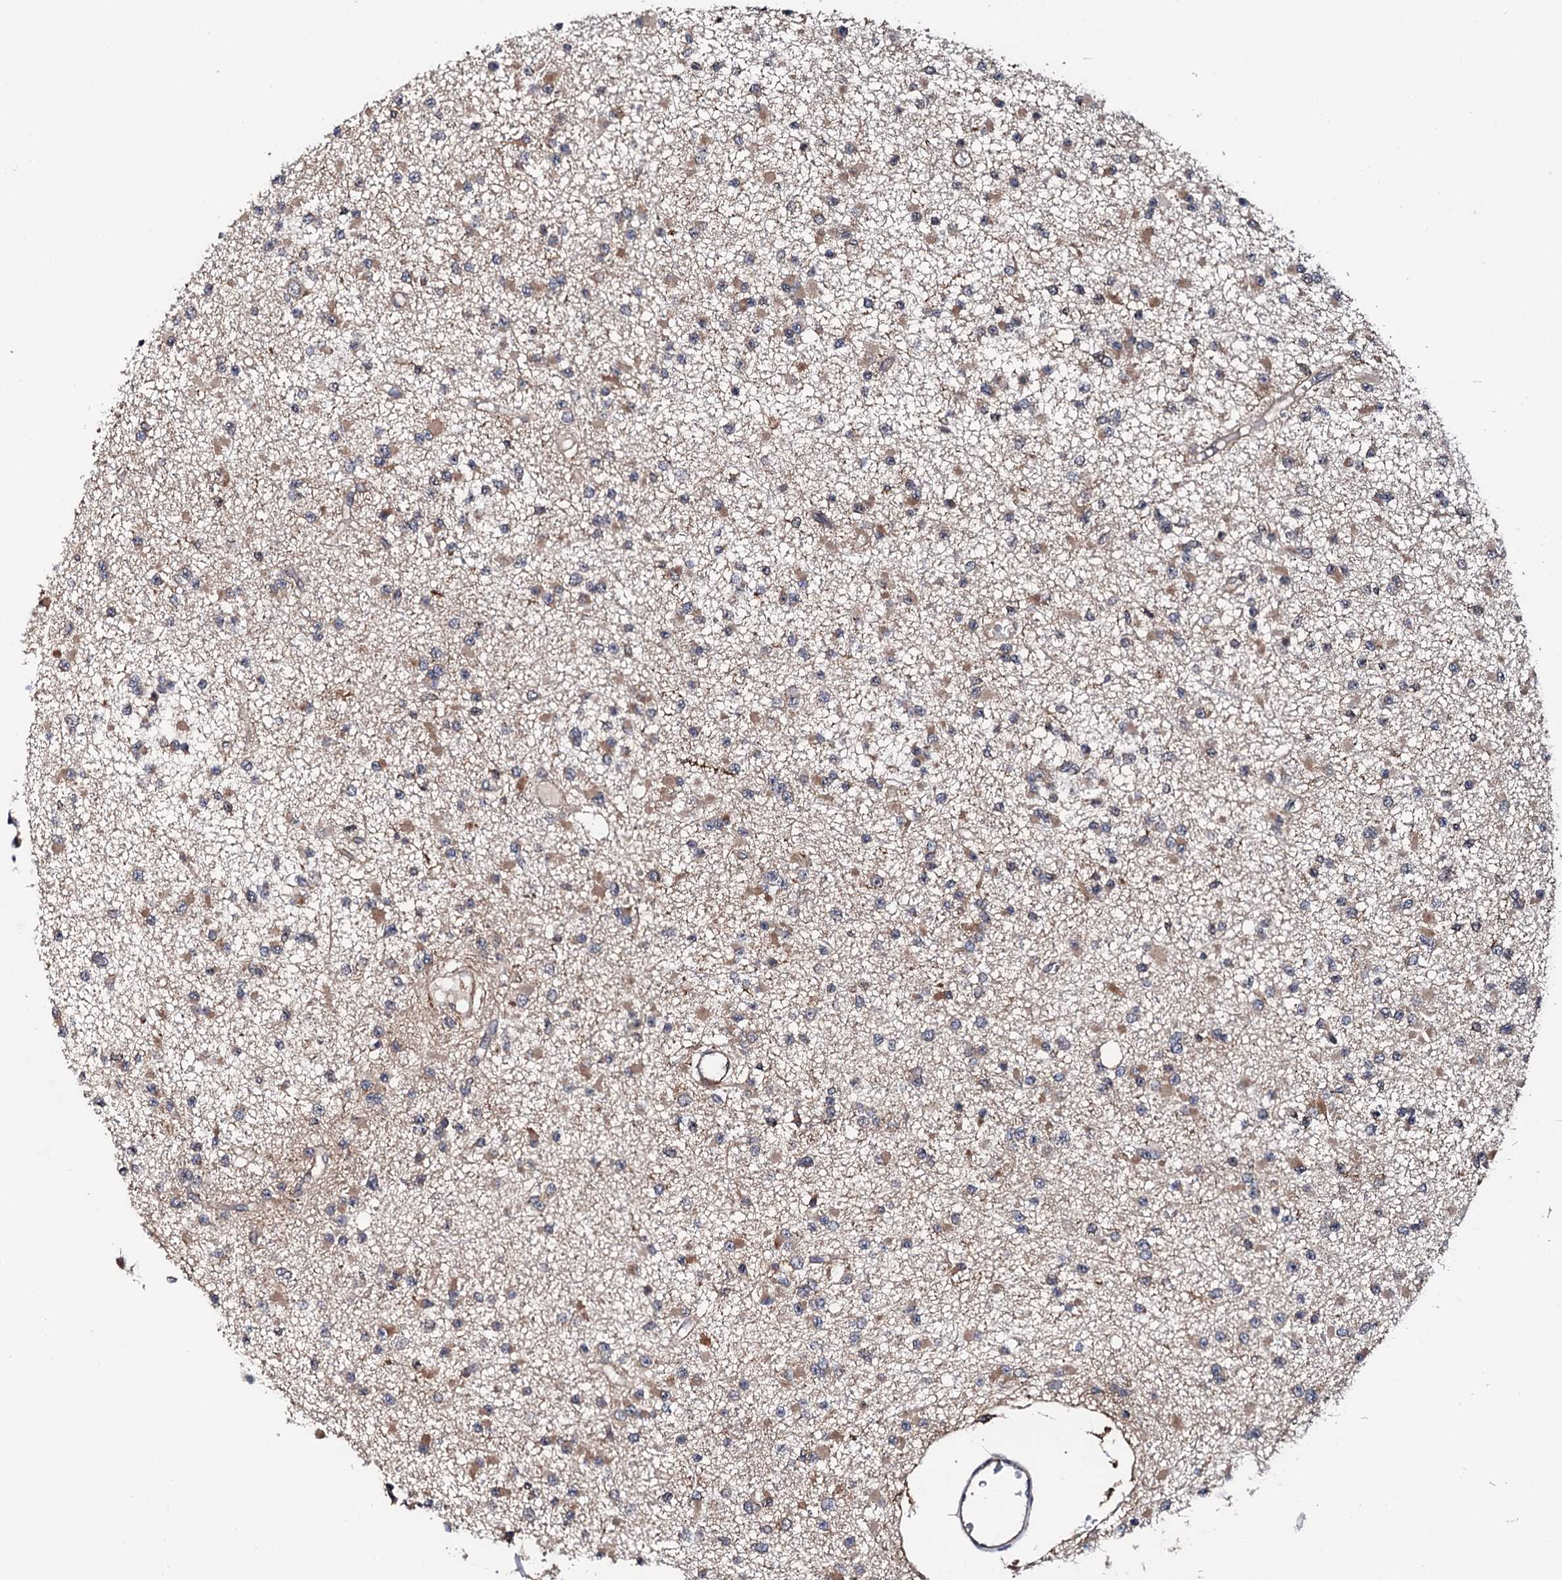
{"staining": {"intensity": "weak", "quantity": "25%-75%", "location": "cytoplasmic/membranous"}, "tissue": "glioma", "cell_type": "Tumor cells", "image_type": "cancer", "snomed": [{"axis": "morphology", "description": "Glioma, malignant, Low grade"}, {"axis": "topography", "description": "Brain"}], "caption": "Immunohistochemistry (DAB) staining of human glioma reveals weak cytoplasmic/membranous protein positivity in approximately 25%-75% of tumor cells.", "gene": "EDC3", "patient": {"sex": "female", "age": 22}}